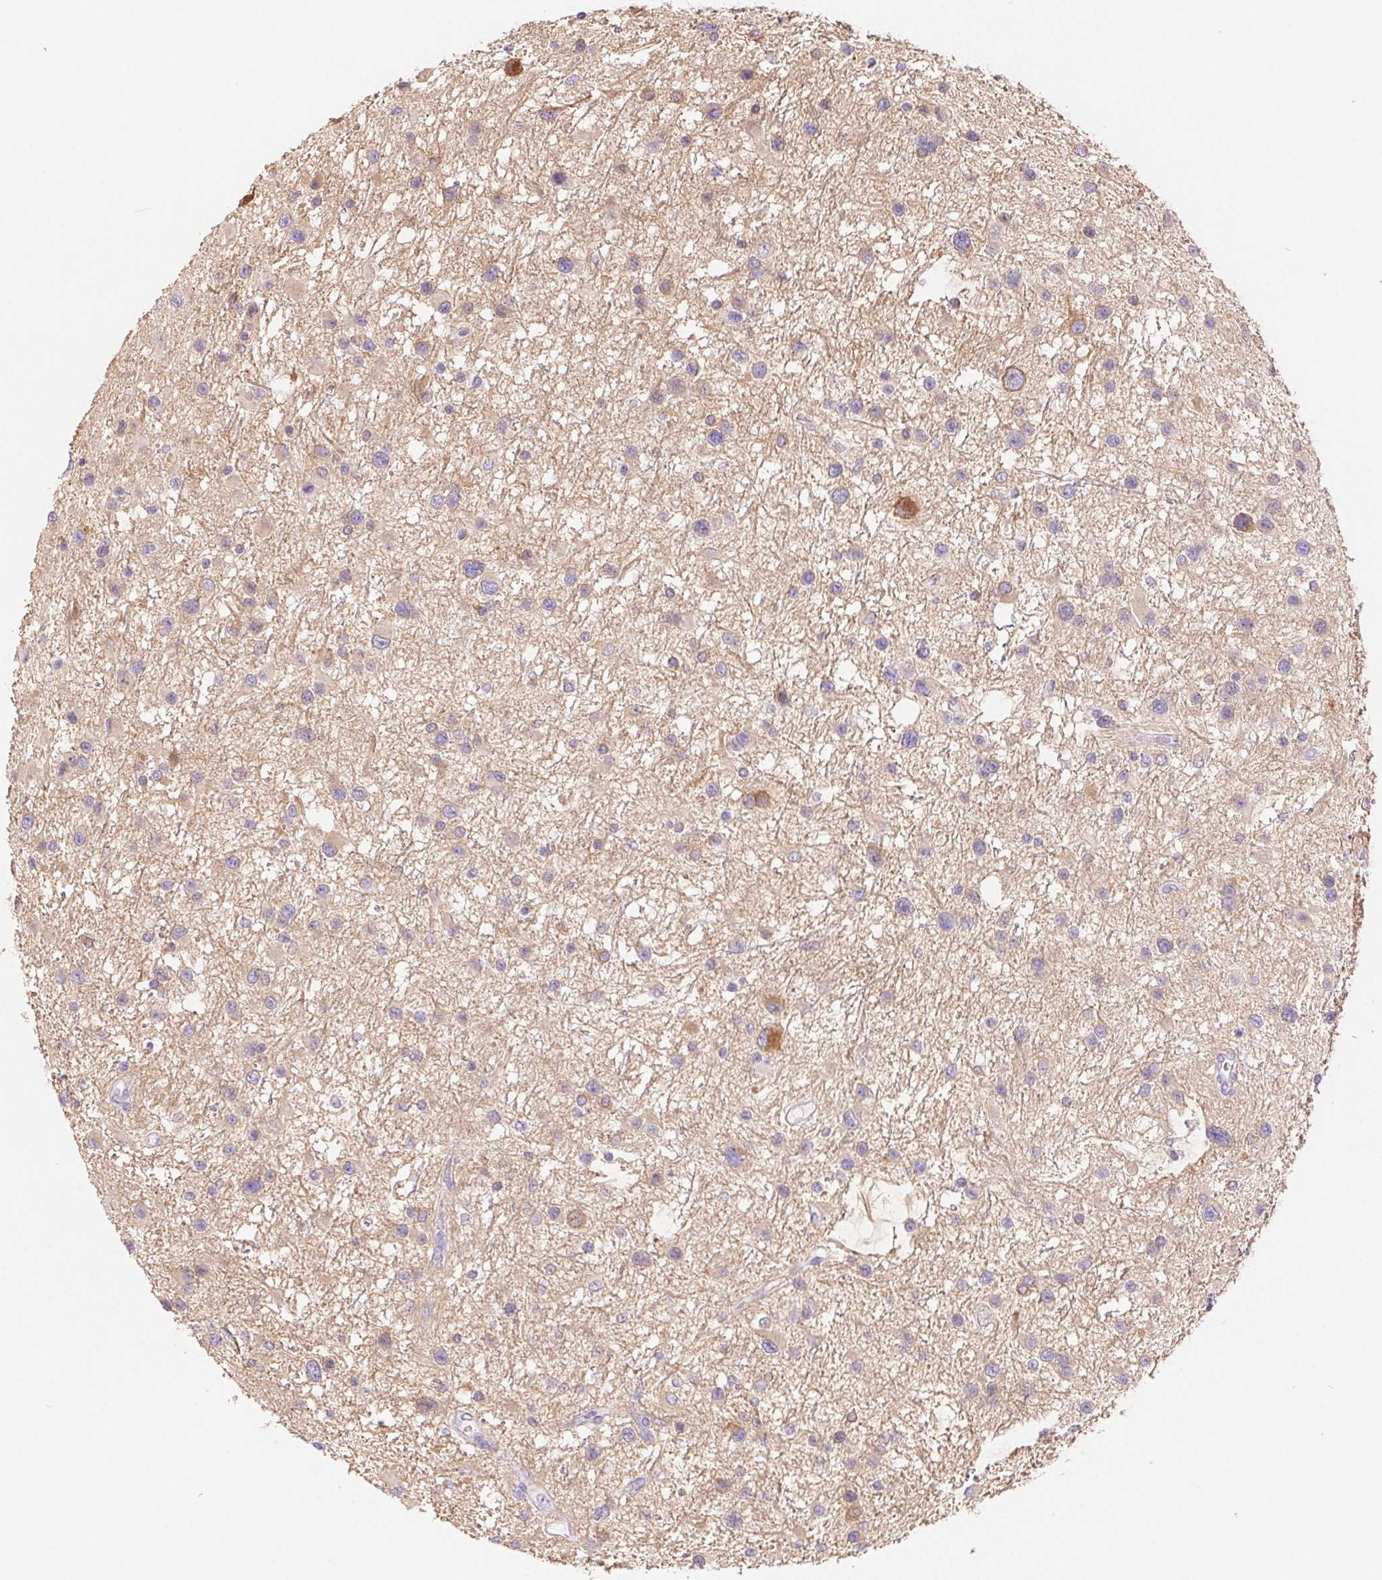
{"staining": {"intensity": "moderate", "quantity": "<25%", "location": "cytoplasmic/membranous"}, "tissue": "glioma", "cell_type": "Tumor cells", "image_type": "cancer", "snomed": [{"axis": "morphology", "description": "Glioma, malignant, Low grade"}, {"axis": "topography", "description": "Brain"}], "caption": "A brown stain shows moderate cytoplasmic/membranous expression of a protein in low-grade glioma (malignant) tumor cells.", "gene": "PNLIP", "patient": {"sex": "female", "age": 32}}